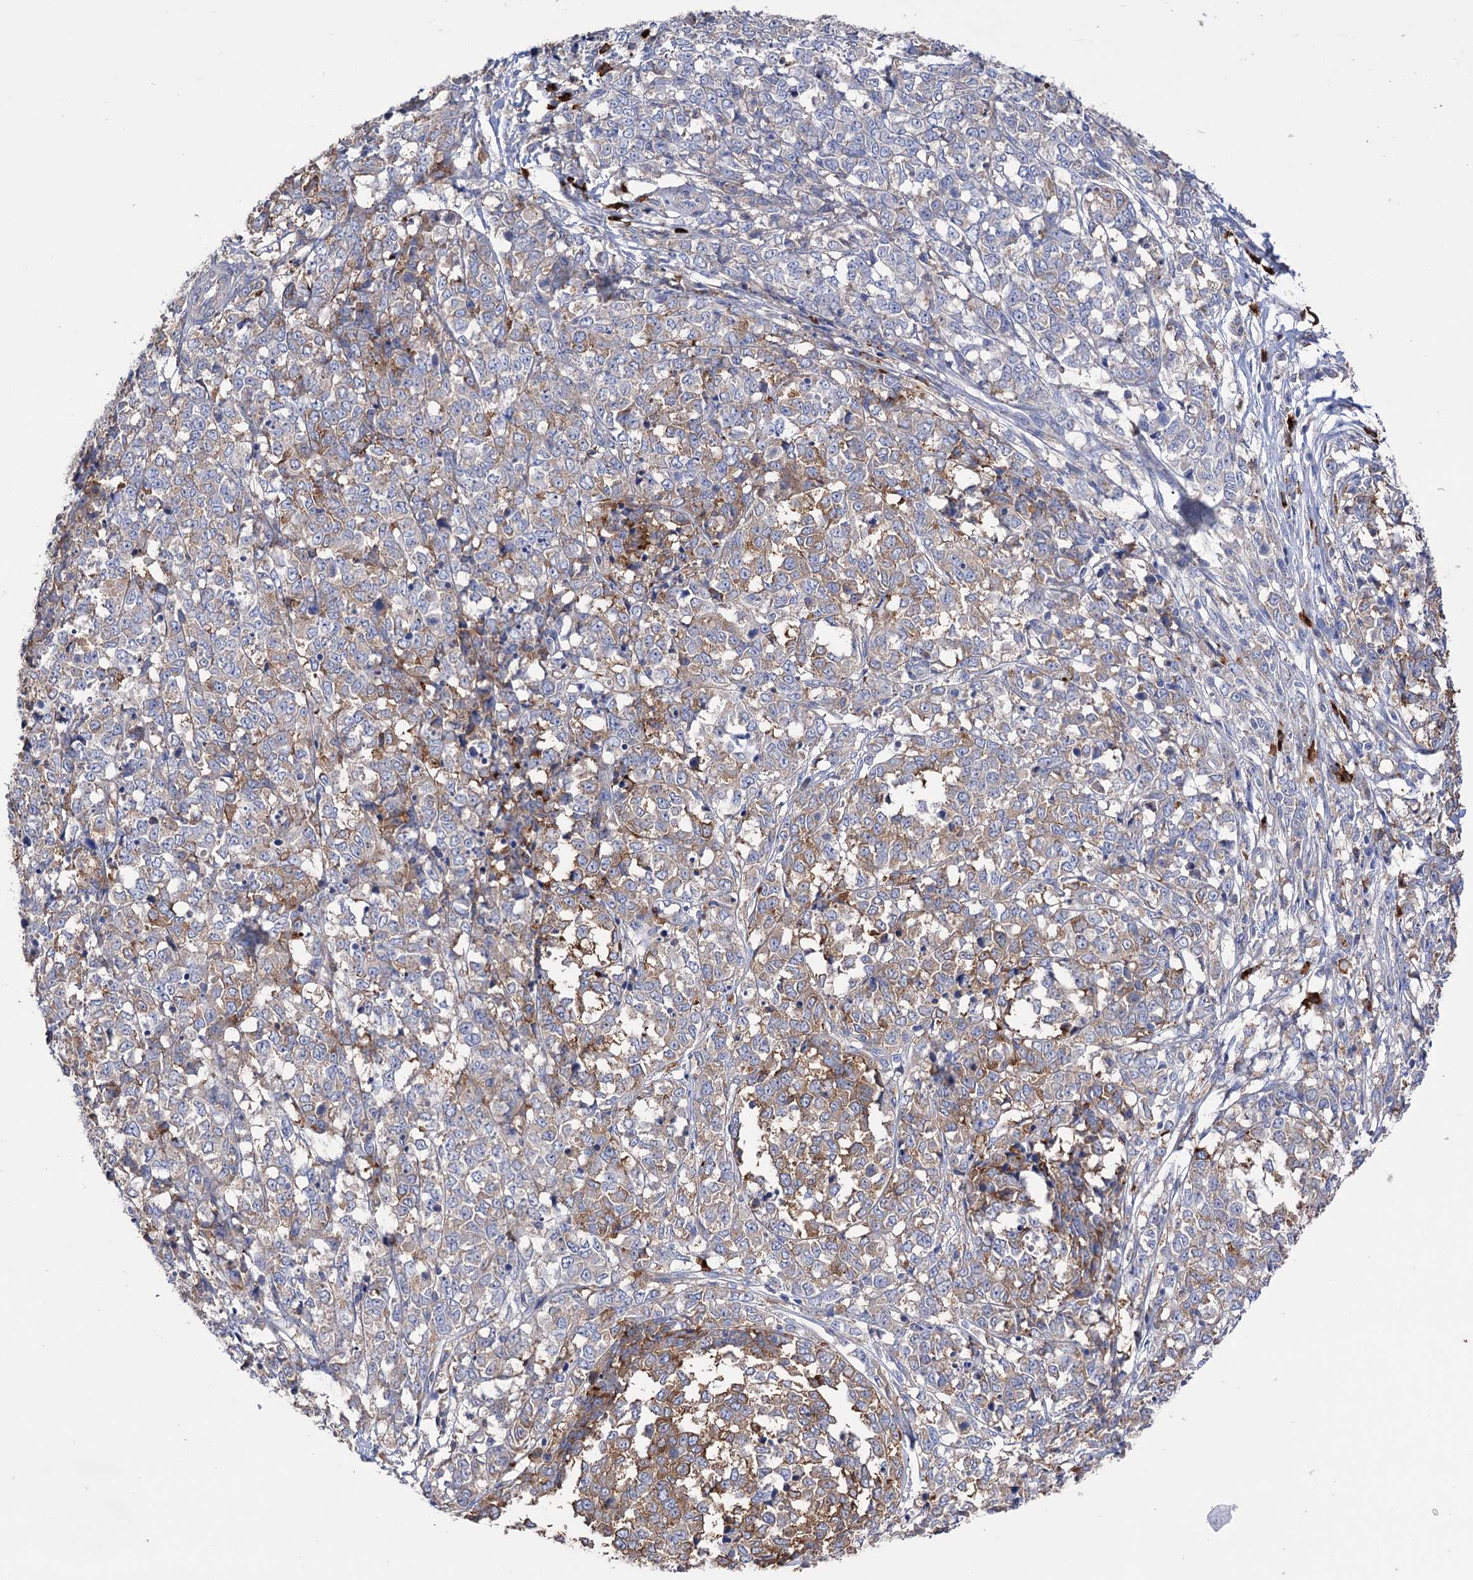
{"staining": {"intensity": "moderate", "quantity": "<25%", "location": "cytoplasmic/membranous"}, "tissue": "melanoma", "cell_type": "Tumor cells", "image_type": "cancer", "snomed": [{"axis": "morphology", "description": "Malignant melanoma, NOS"}, {"axis": "topography", "description": "Skin"}], "caption": "This is an image of immunohistochemistry staining of melanoma, which shows moderate staining in the cytoplasmic/membranous of tumor cells.", "gene": "BBS4", "patient": {"sex": "female", "age": 72}}